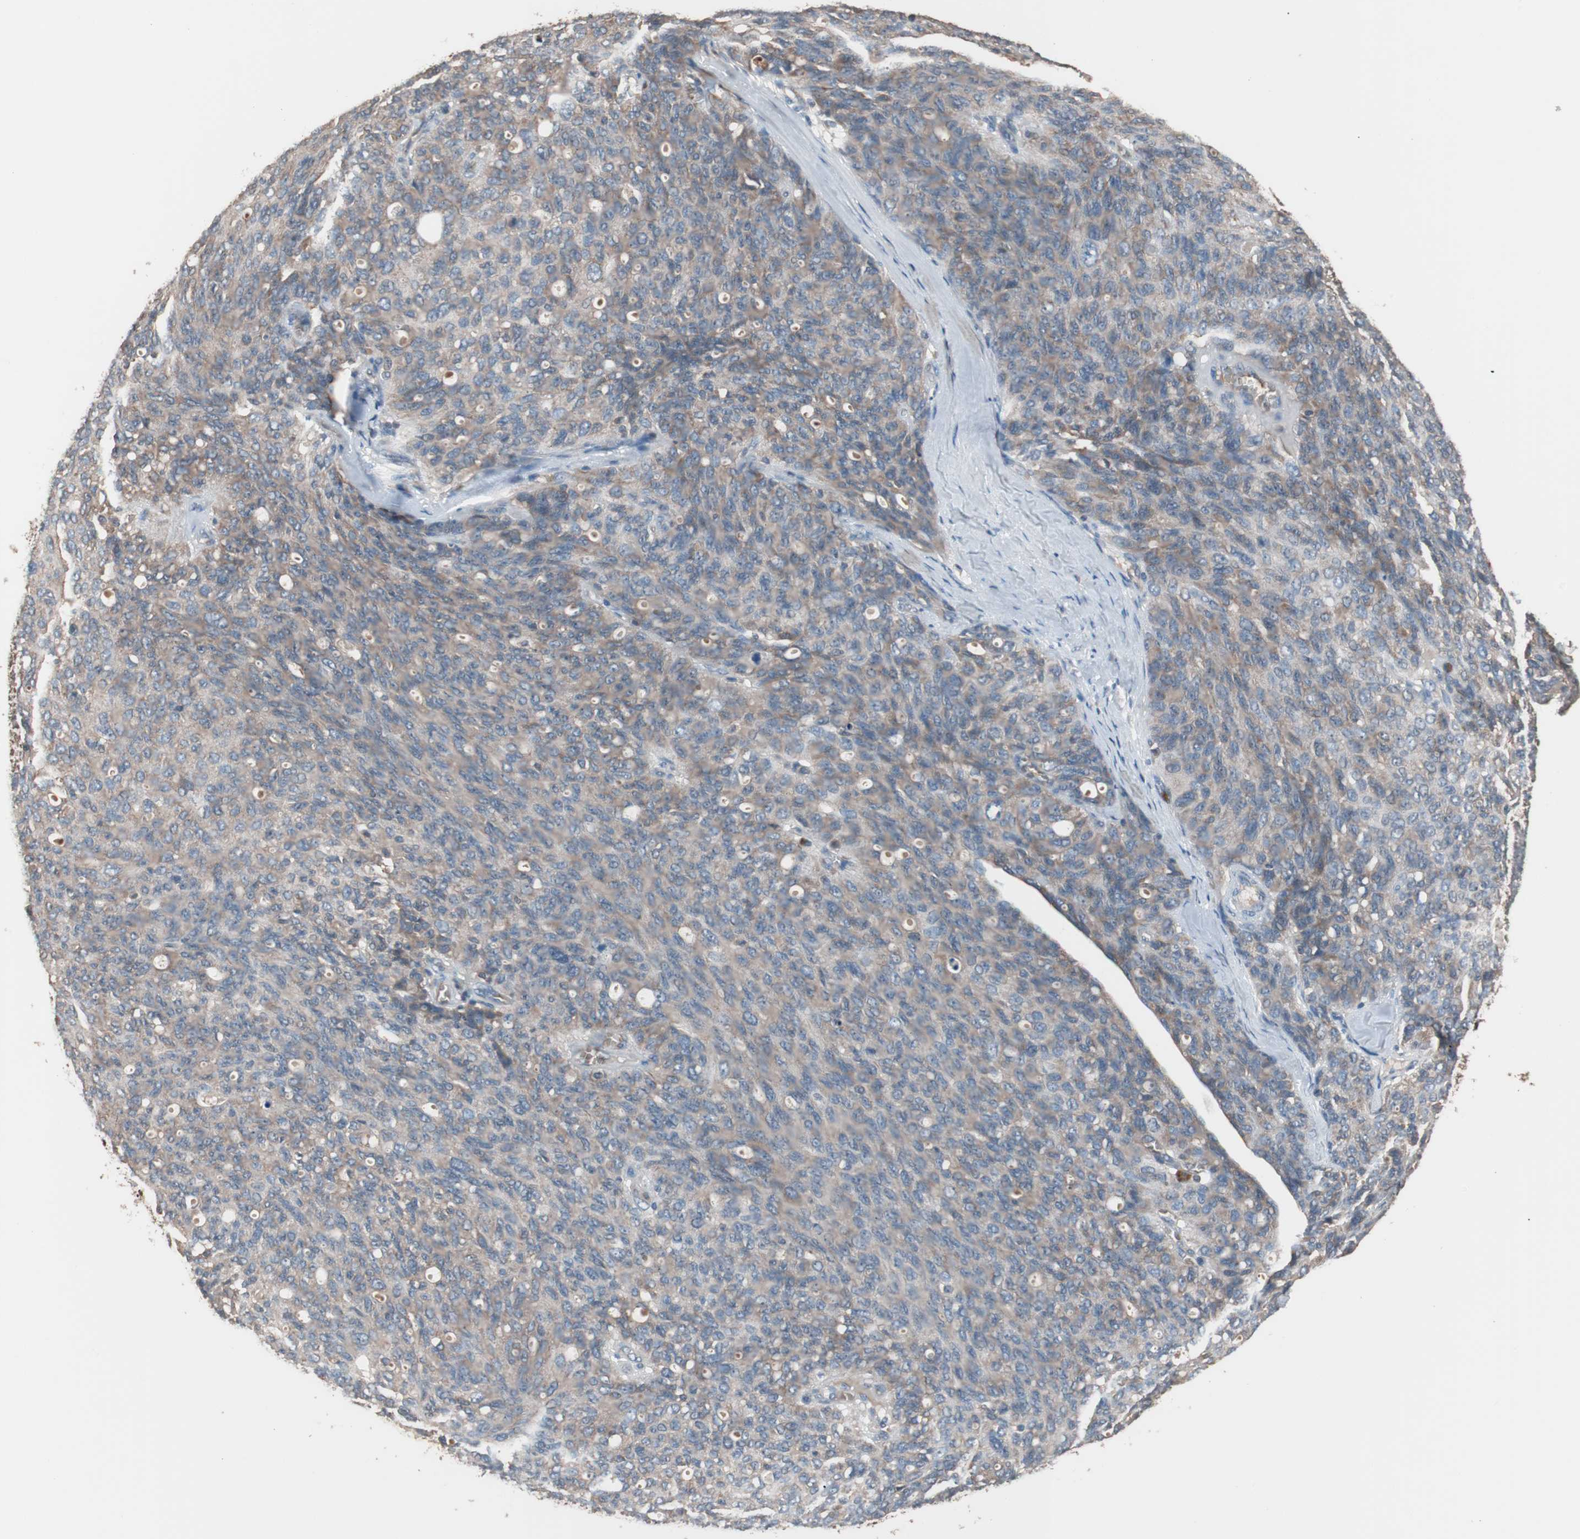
{"staining": {"intensity": "weak", "quantity": ">75%", "location": "cytoplasmic/membranous"}, "tissue": "ovarian cancer", "cell_type": "Tumor cells", "image_type": "cancer", "snomed": [{"axis": "morphology", "description": "Carcinoma, endometroid"}, {"axis": "topography", "description": "Ovary"}], "caption": "This micrograph exhibits IHC staining of human ovarian cancer (endometroid carcinoma), with low weak cytoplasmic/membranous staining in approximately >75% of tumor cells.", "gene": "GLYCTK", "patient": {"sex": "female", "age": 60}}